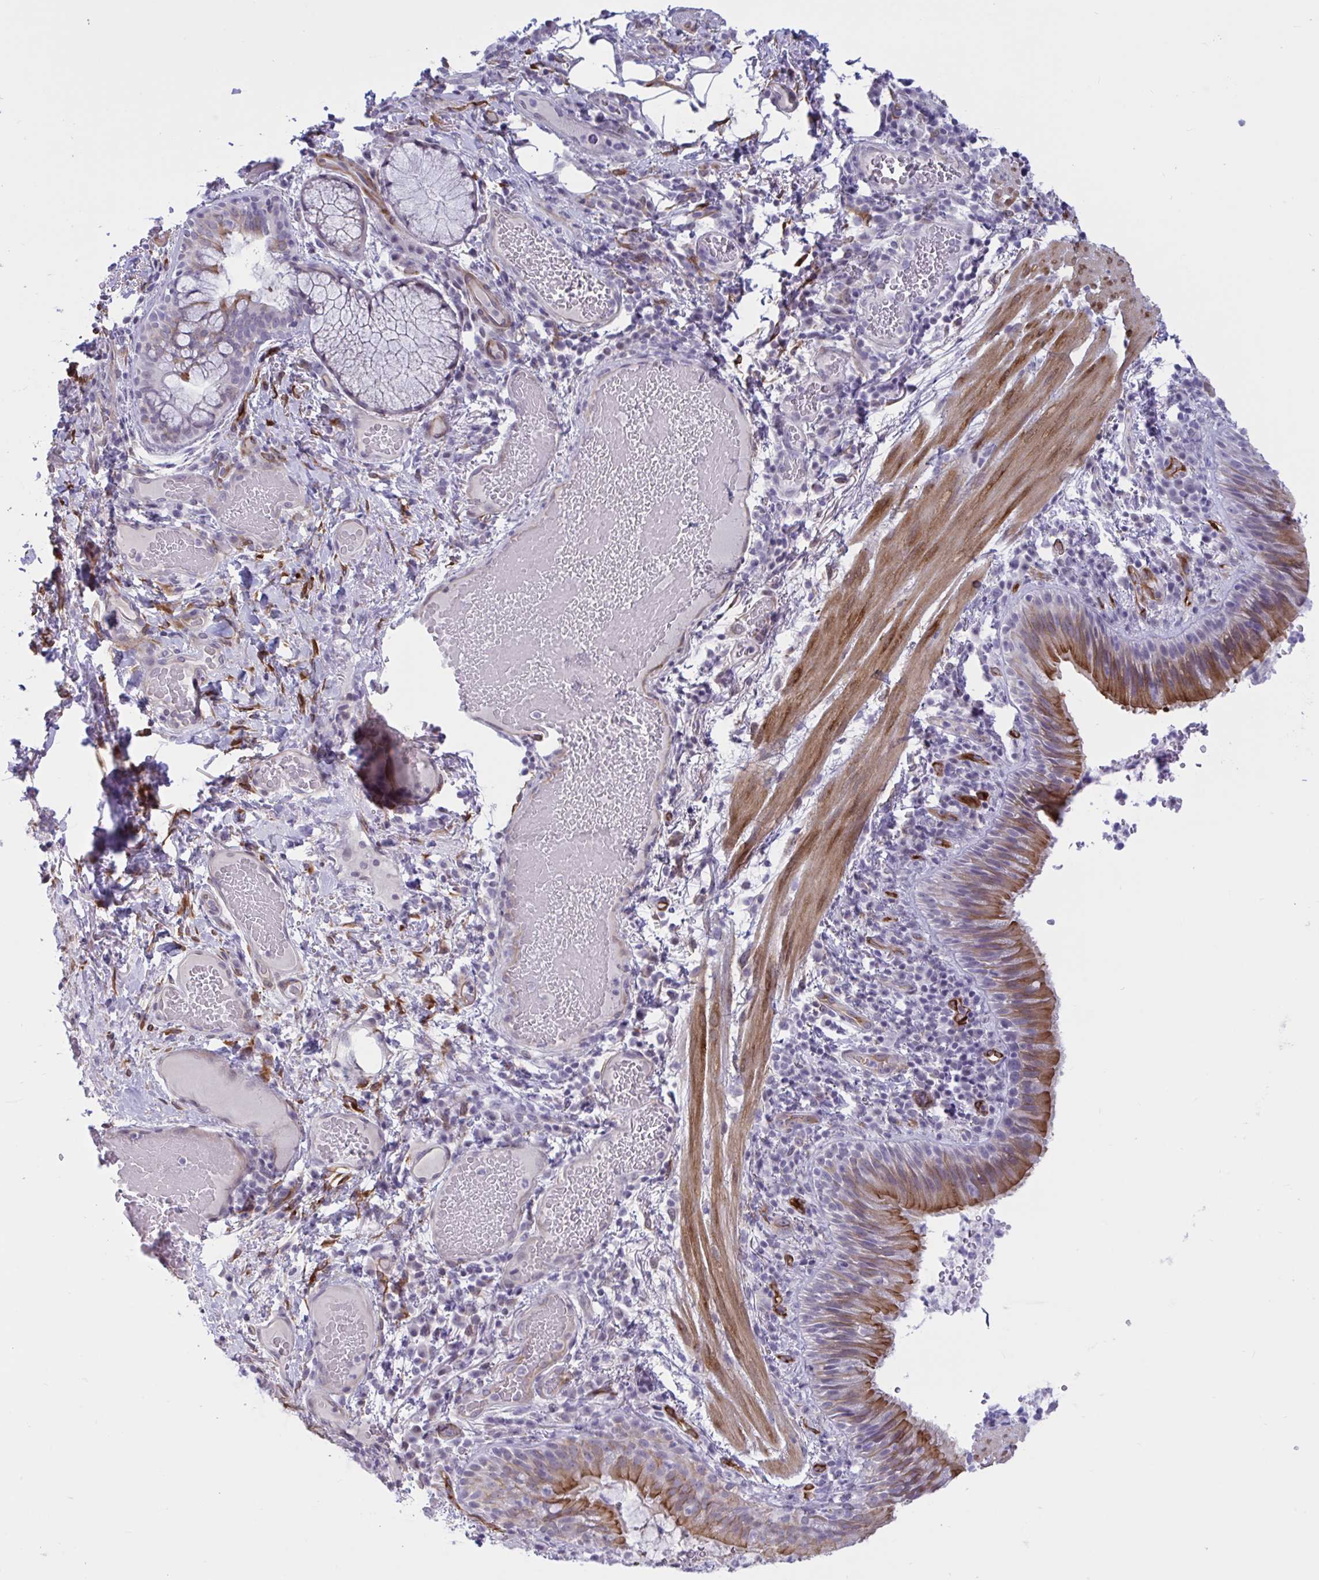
{"staining": {"intensity": "moderate", "quantity": "25%-75%", "location": "cytoplasmic/membranous"}, "tissue": "bronchus", "cell_type": "Respiratory epithelial cells", "image_type": "normal", "snomed": [{"axis": "morphology", "description": "Normal tissue, NOS"}, {"axis": "topography", "description": "Lymph node"}, {"axis": "topography", "description": "Bronchus"}], "caption": "IHC (DAB) staining of benign human bronchus displays moderate cytoplasmic/membranous protein expression in about 25%-75% of respiratory epithelial cells.", "gene": "EML1", "patient": {"sex": "male", "age": 56}}